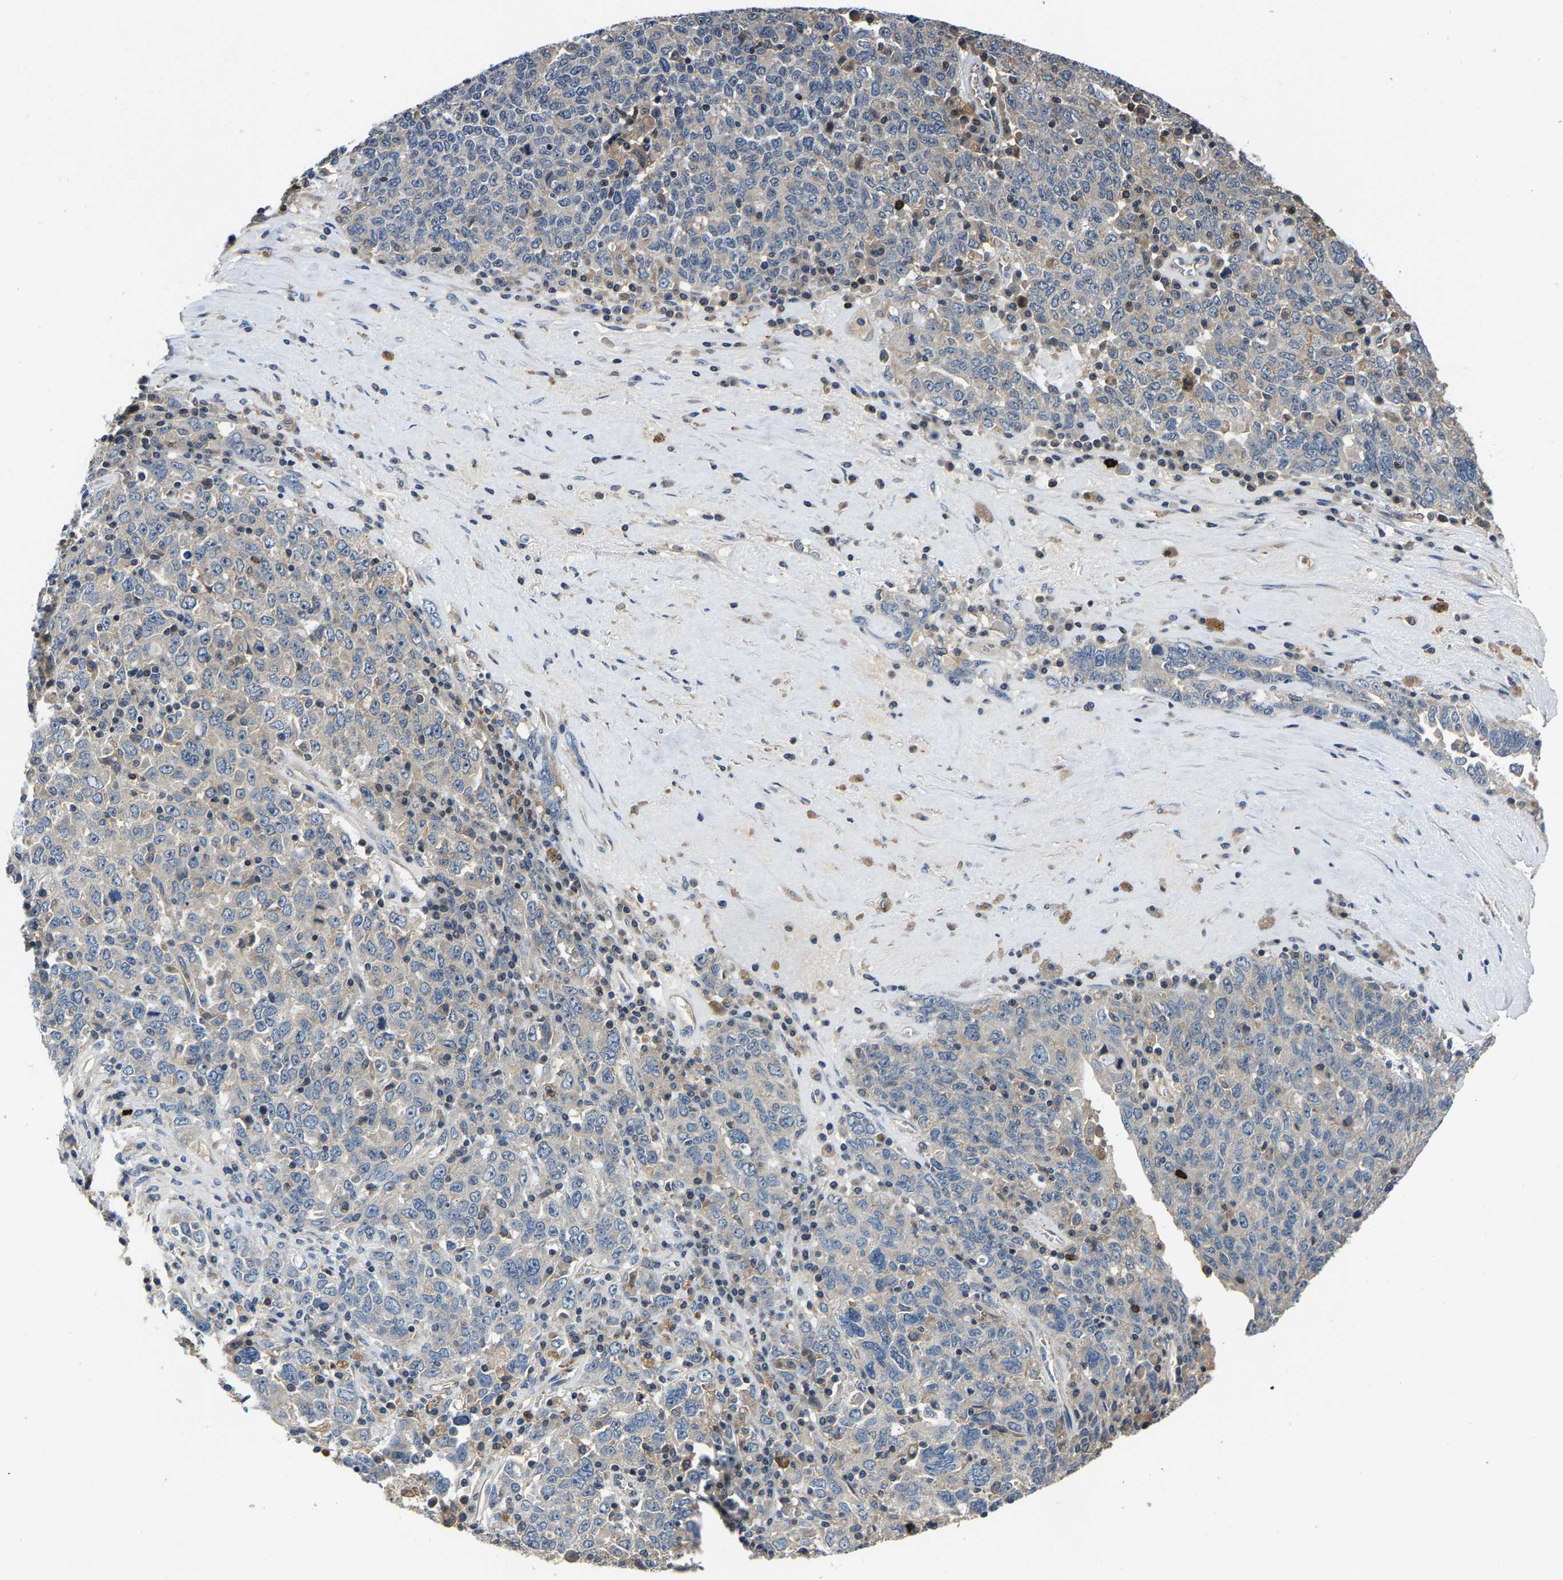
{"staining": {"intensity": "negative", "quantity": "none", "location": "none"}, "tissue": "ovarian cancer", "cell_type": "Tumor cells", "image_type": "cancer", "snomed": [{"axis": "morphology", "description": "Carcinoma, endometroid"}, {"axis": "topography", "description": "Ovary"}], "caption": "High magnification brightfield microscopy of ovarian cancer (endometroid carcinoma) stained with DAB (3,3'-diaminobenzidine) (brown) and counterstained with hematoxylin (blue): tumor cells show no significant expression.", "gene": "AGBL3", "patient": {"sex": "female", "age": 62}}